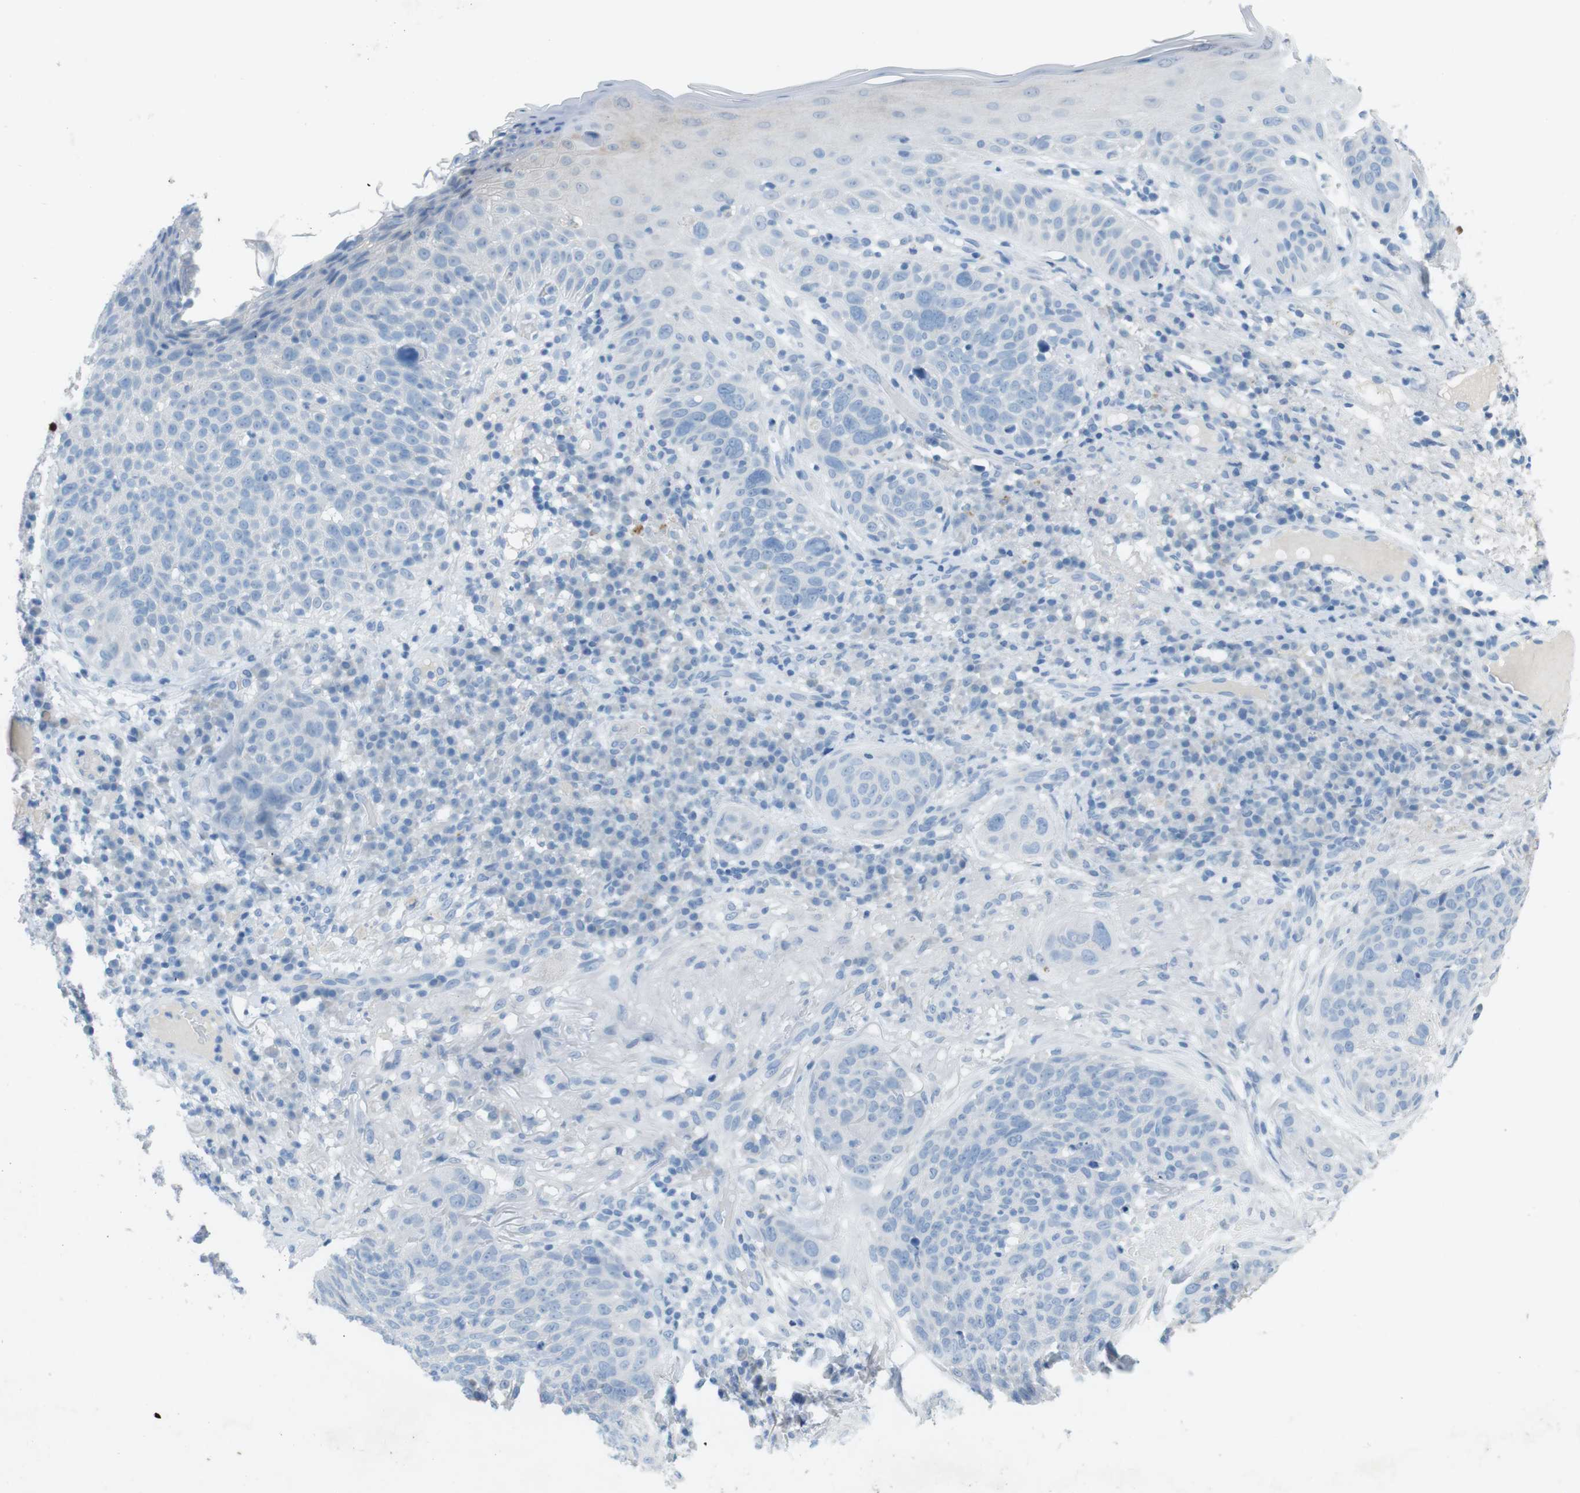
{"staining": {"intensity": "negative", "quantity": "none", "location": "none"}, "tissue": "skin cancer", "cell_type": "Tumor cells", "image_type": "cancer", "snomed": [{"axis": "morphology", "description": "Squamous cell carcinoma in situ, NOS"}, {"axis": "morphology", "description": "Squamous cell carcinoma, NOS"}, {"axis": "topography", "description": "Skin"}], "caption": "The photomicrograph exhibits no staining of tumor cells in skin cancer.", "gene": "SALL4", "patient": {"sex": "male", "age": 93}}